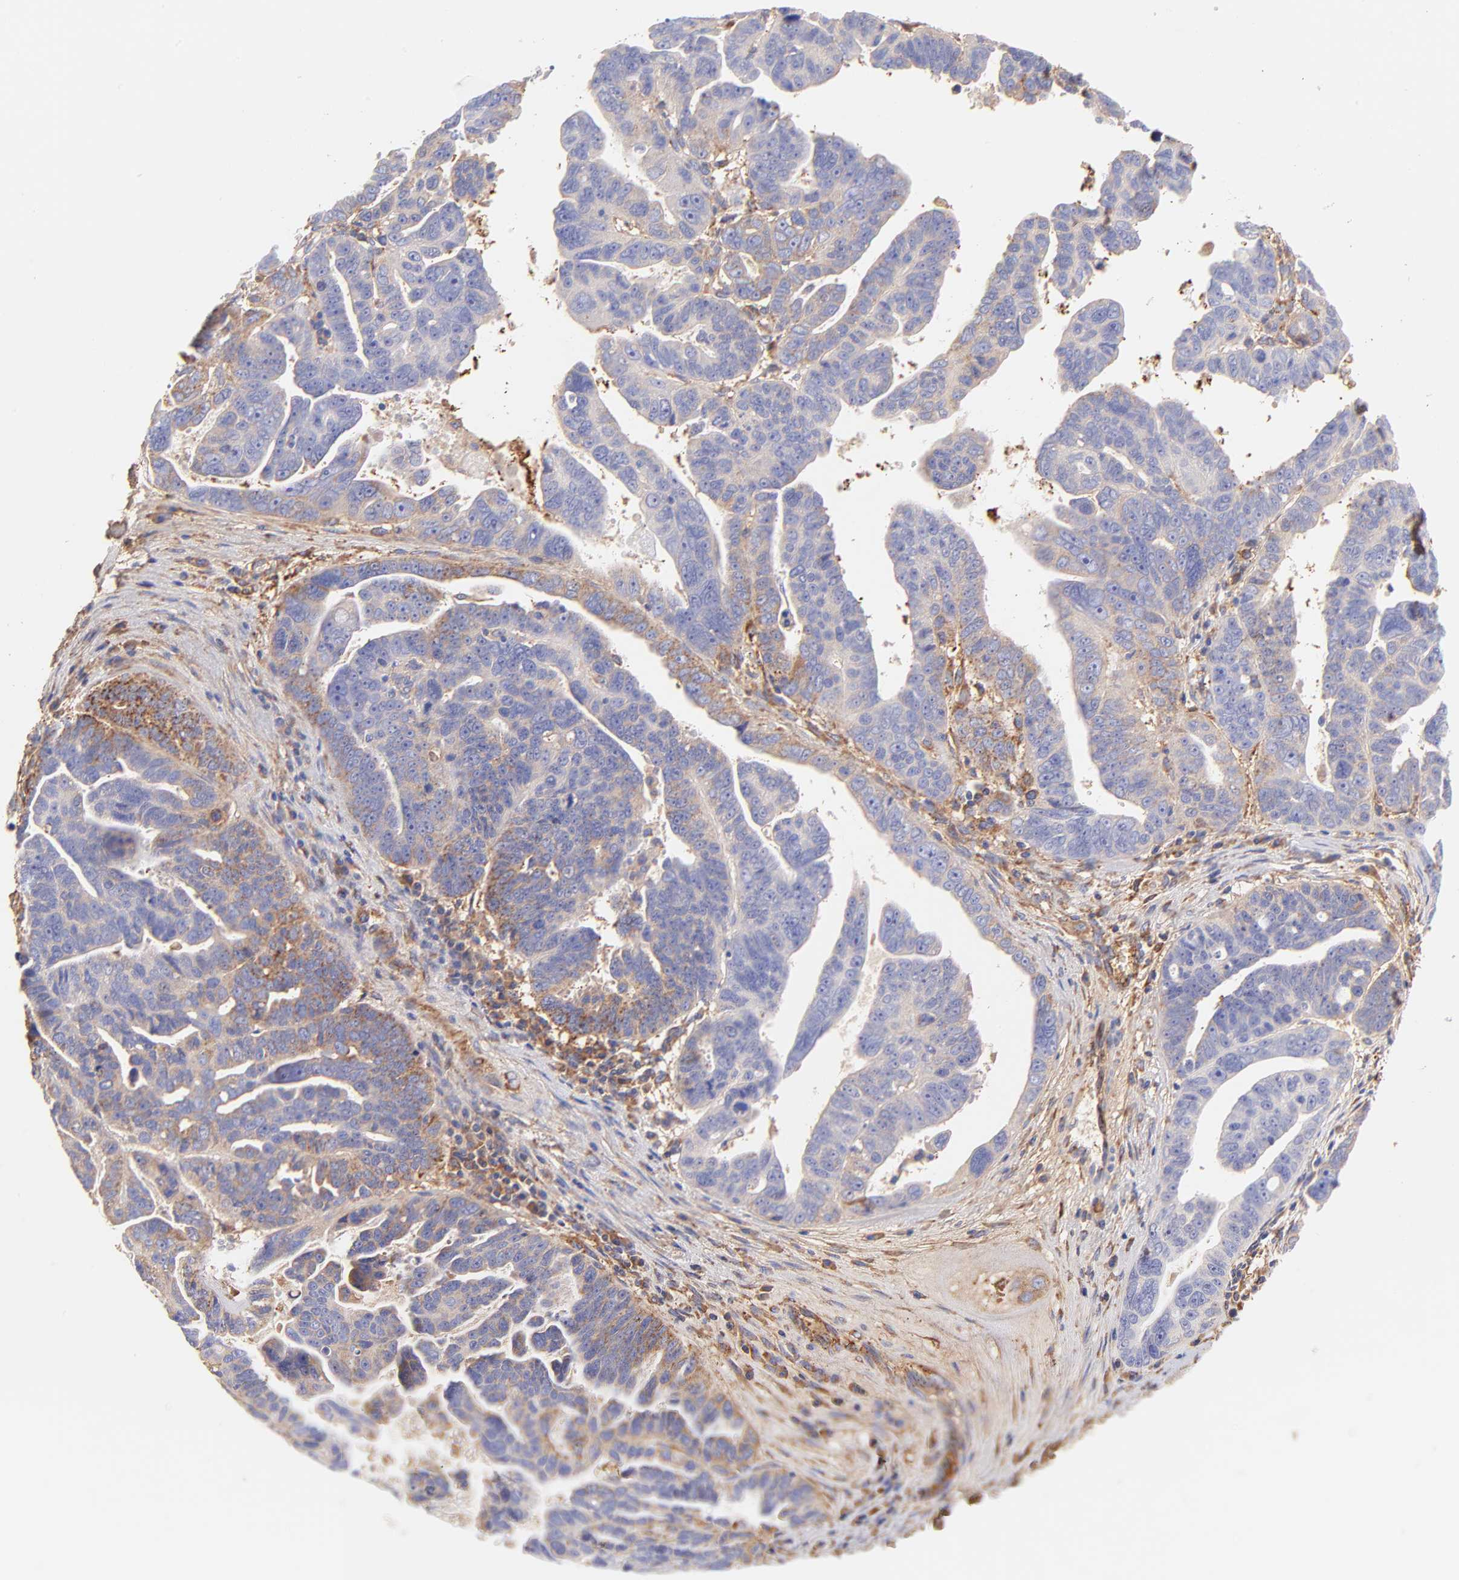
{"staining": {"intensity": "moderate", "quantity": ">75%", "location": "cytoplasmic/membranous"}, "tissue": "ovarian cancer", "cell_type": "Tumor cells", "image_type": "cancer", "snomed": [{"axis": "morphology", "description": "Carcinoma, endometroid"}, {"axis": "morphology", "description": "Cystadenocarcinoma, serous, NOS"}, {"axis": "topography", "description": "Ovary"}], "caption": "Immunohistochemical staining of endometroid carcinoma (ovarian) demonstrates moderate cytoplasmic/membranous protein expression in approximately >75% of tumor cells.", "gene": "BGN", "patient": {"sex": "female", "age": 45}}